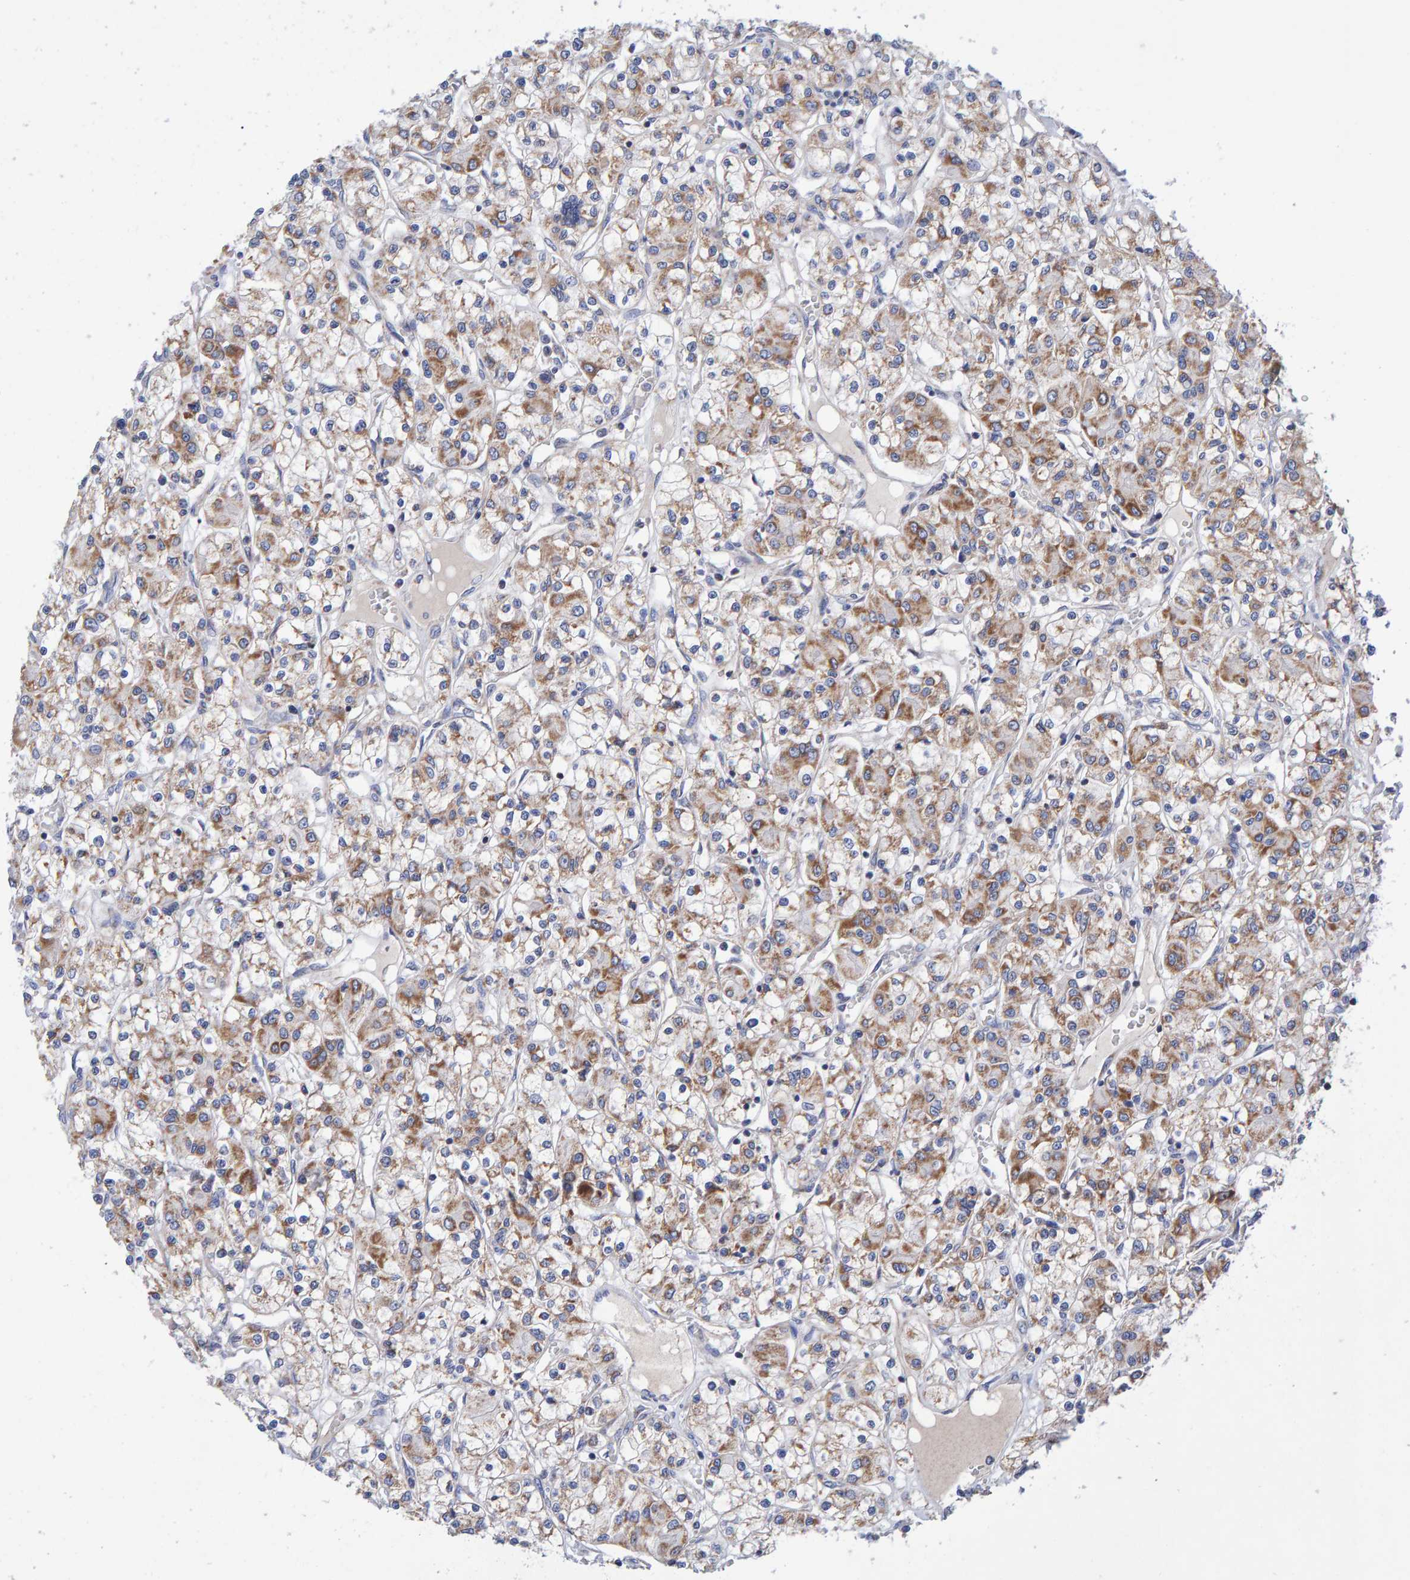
{"staining": {"intensity": "moderate", "quantity": "25%-75%", "location": "cytoplasmic/membranous"}, "tissue": "renal cancer", "cell_type": "Tumor cells", "image_type": "cancer", "snomed": [{"axis": "morphology", "description": "Adenocarcinoma, NOS"}, {"axis": "topography", "description": "Kidney"}], "caption": "Protein staining demonstrates moderate cytoplasmic/membranous positivity in approximately 25%-75% of tumor cells in renal cancer. The staining was performed using DAB, with brown indicating positive protein expression. Nuclei are stained blue with hematoxylin.", "gene": "EFR3A", "patient": {"sex": "female", "age": 59}}